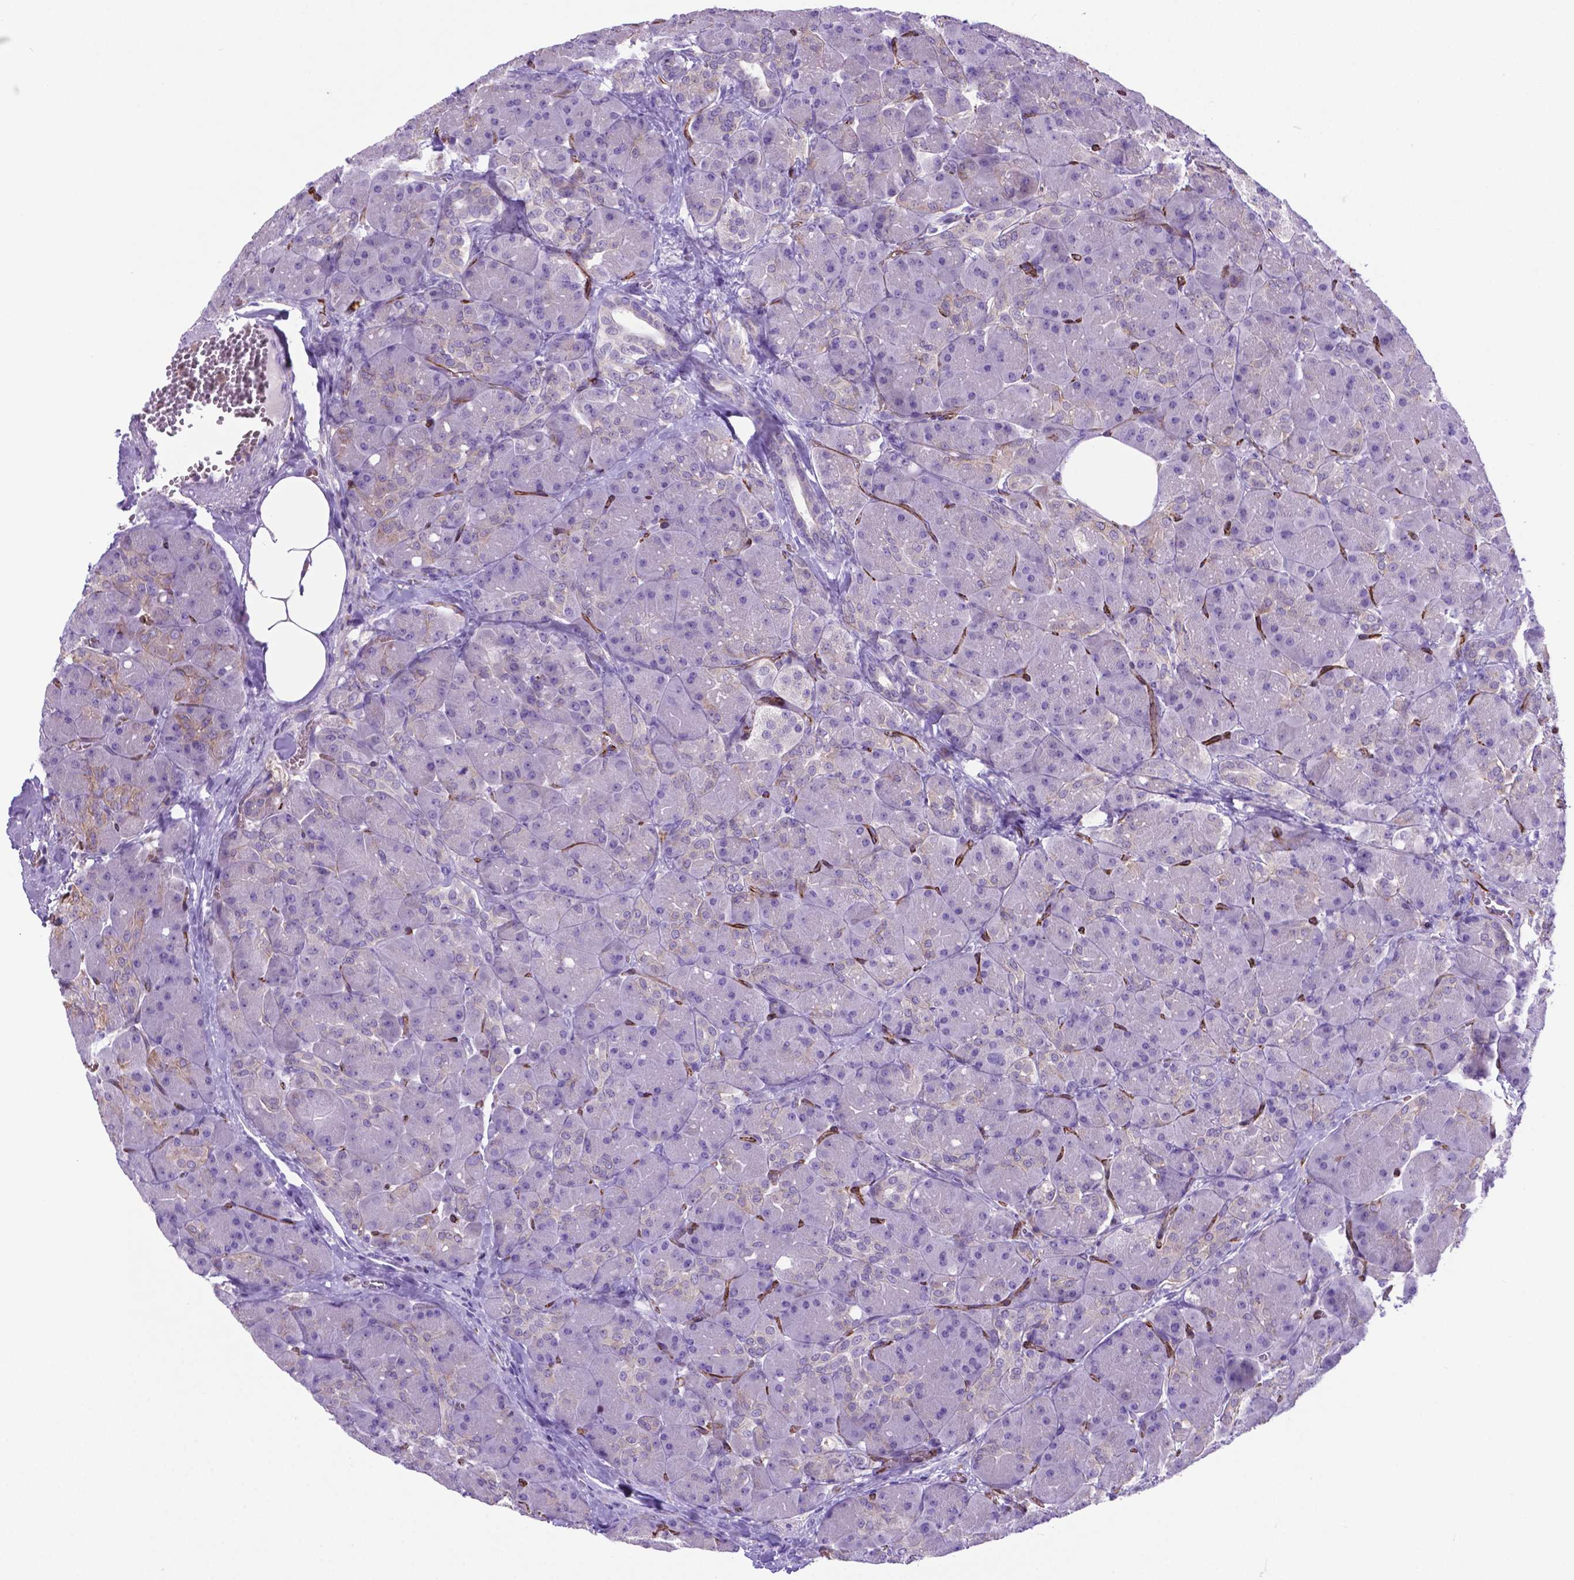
{"staining": {"intensity": "negative", "quantity": "none", "location": "none"}, "tissue": "pancreas", "cell_type": "Exocrine glandular cells", "image_type": "normal", "snomed": [{"axis": "morphology", "description": "Normal tissue, NOS"}, {"axis": "topography", "description": "Pancreas"}], "caption": "Pancreas stained for a protein using immunohistochemistry reveals no positivity exocrine glandular cells.", "gene": "LZTR1", "patient": {"sex": "male", "age": 55}}